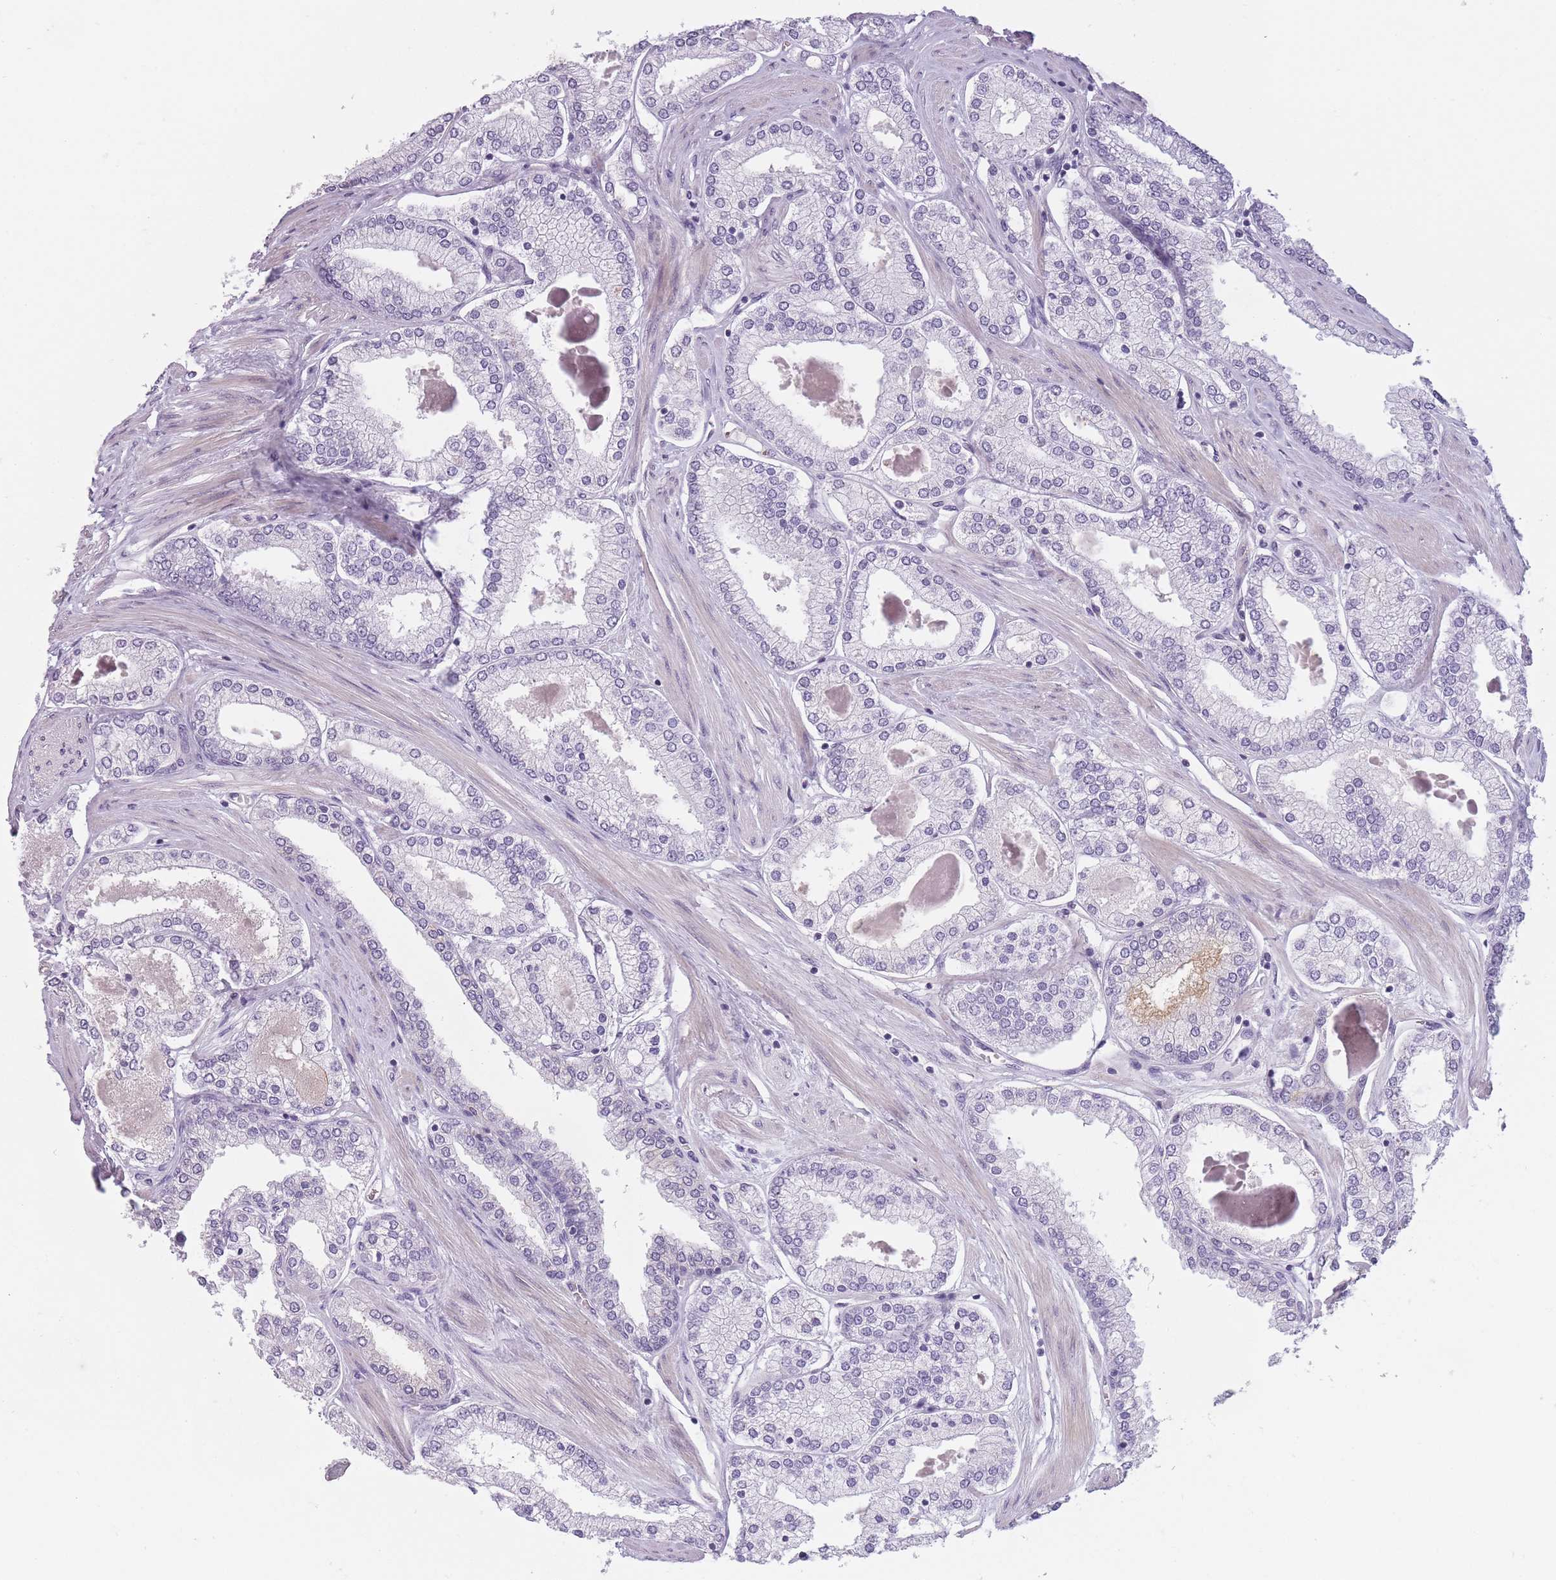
{"staining": {"intensity": "negative", "quantity": "none", "location": "none"}, "tissue": "prostate cancer", "cell_type": "Tumor cells", "image_type": "cancer", "snomed": [{"axis": "morphology", "description": "Adenocarcinoma, Low grade"}, {"axis": "topography", "description": "Prostate"}], "caption": "Immunohistochemistry (IHC) micrograph of neoplastic tissue: human prostate cancer stained with DAB exhibits no significant protein positivity in tumor cells.", "gene": "GGT1", "patient": {"sex": "male", "age": 42}}